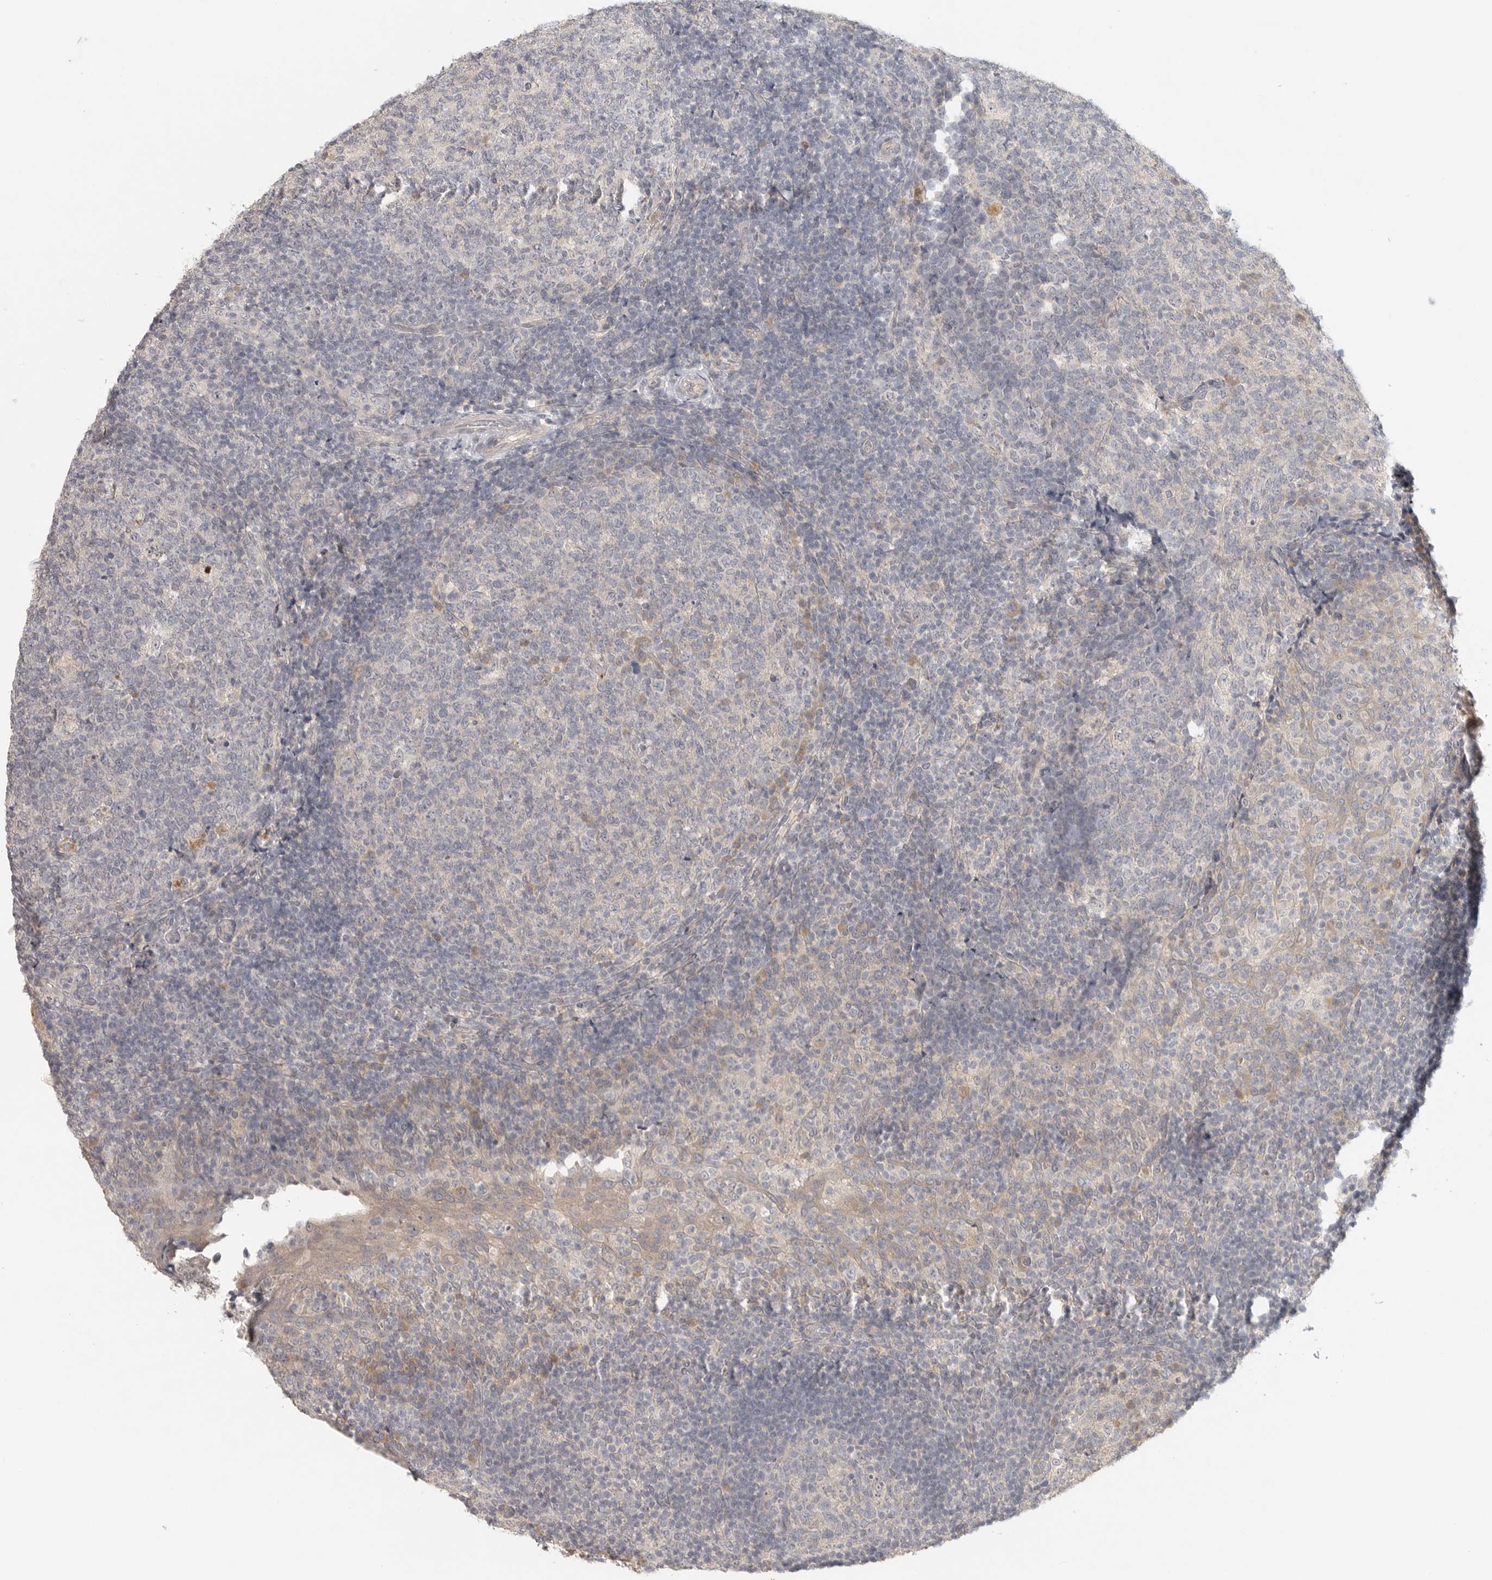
{"staining": {"intensity": "negative", "quantity": "none", "location": "none"}, "tissue": "tonsil", "cell_type": "Germinal center cells", "image_type": "normal", "snomed": [{"axis": "morphology", "description": "Normal tissue, NOS"}, {"axis": "topography", "description": "Tonsil"}], "caption": "Germinal center cells show no significant protein staining in normal tonsil. (DAB immunohistochemistry (IHC), high magnification).", "gene": "HDAC6", "patient": {"sex": "female", "age": 19}}